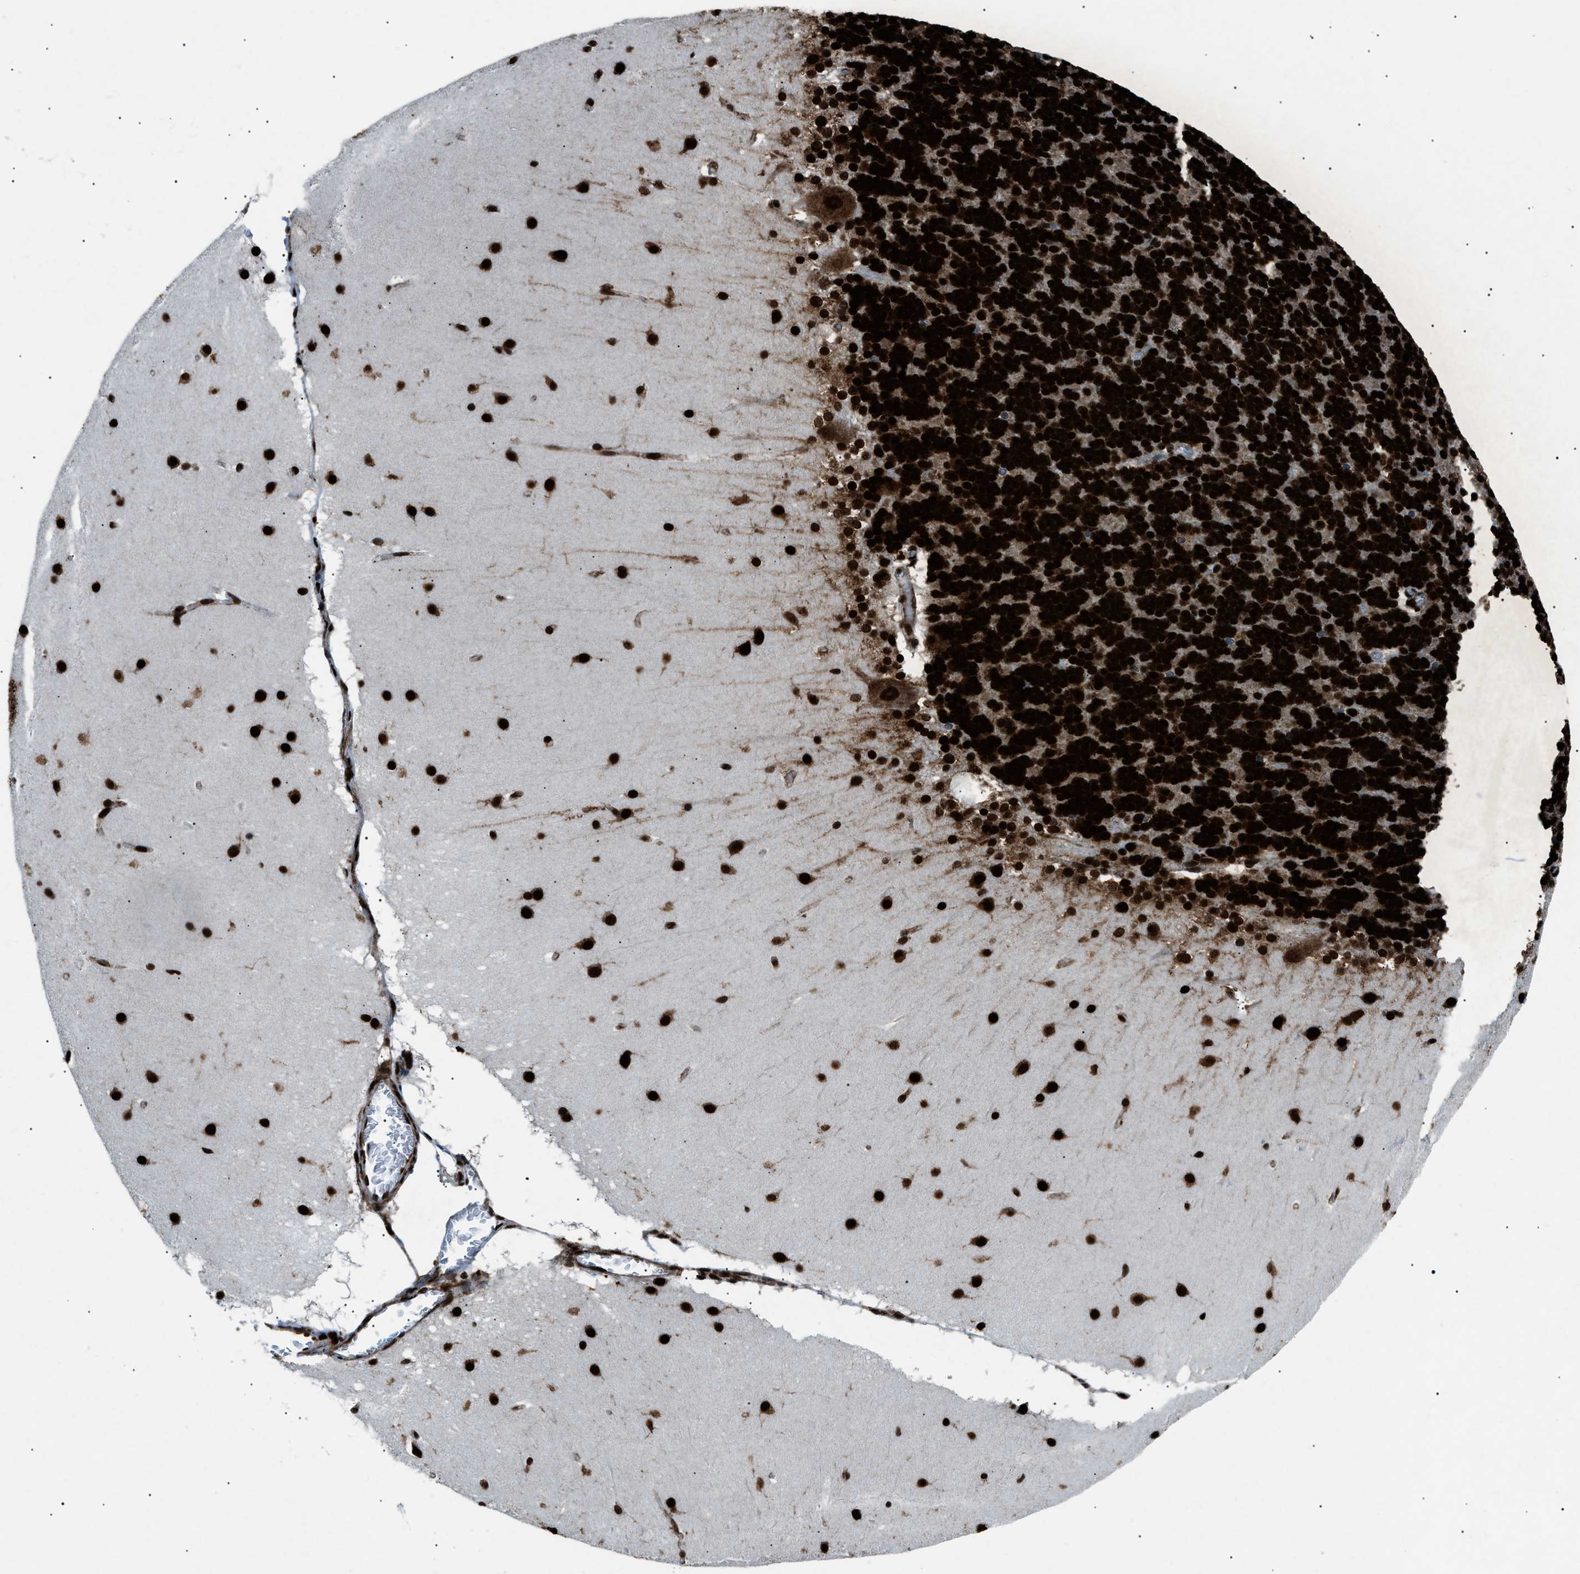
{"staining": {"intensity": "strong", "quantity": ">75%", "location": "nuclear"}, "tissue": "cerebellum", "cell_type": "Cells in granular layer", "image_type": "normal", "snomed": [{"axis": "morphology", "description": "Normal tissue, NOS"}, {"axis": "topography", "description": "Cerebellum"}], "caption": "Brown immunohistochemical staining in unremarkable human cerebellum displays strong nuclear expression in approximately >75% of cells in granular layer. (Stains: DAB in brown, nuclei in blue, Microscopy: brightfield microscopy at high magnification).", "gene": "HNRNPK", "patient": {"sex": "female", "age": 19}}